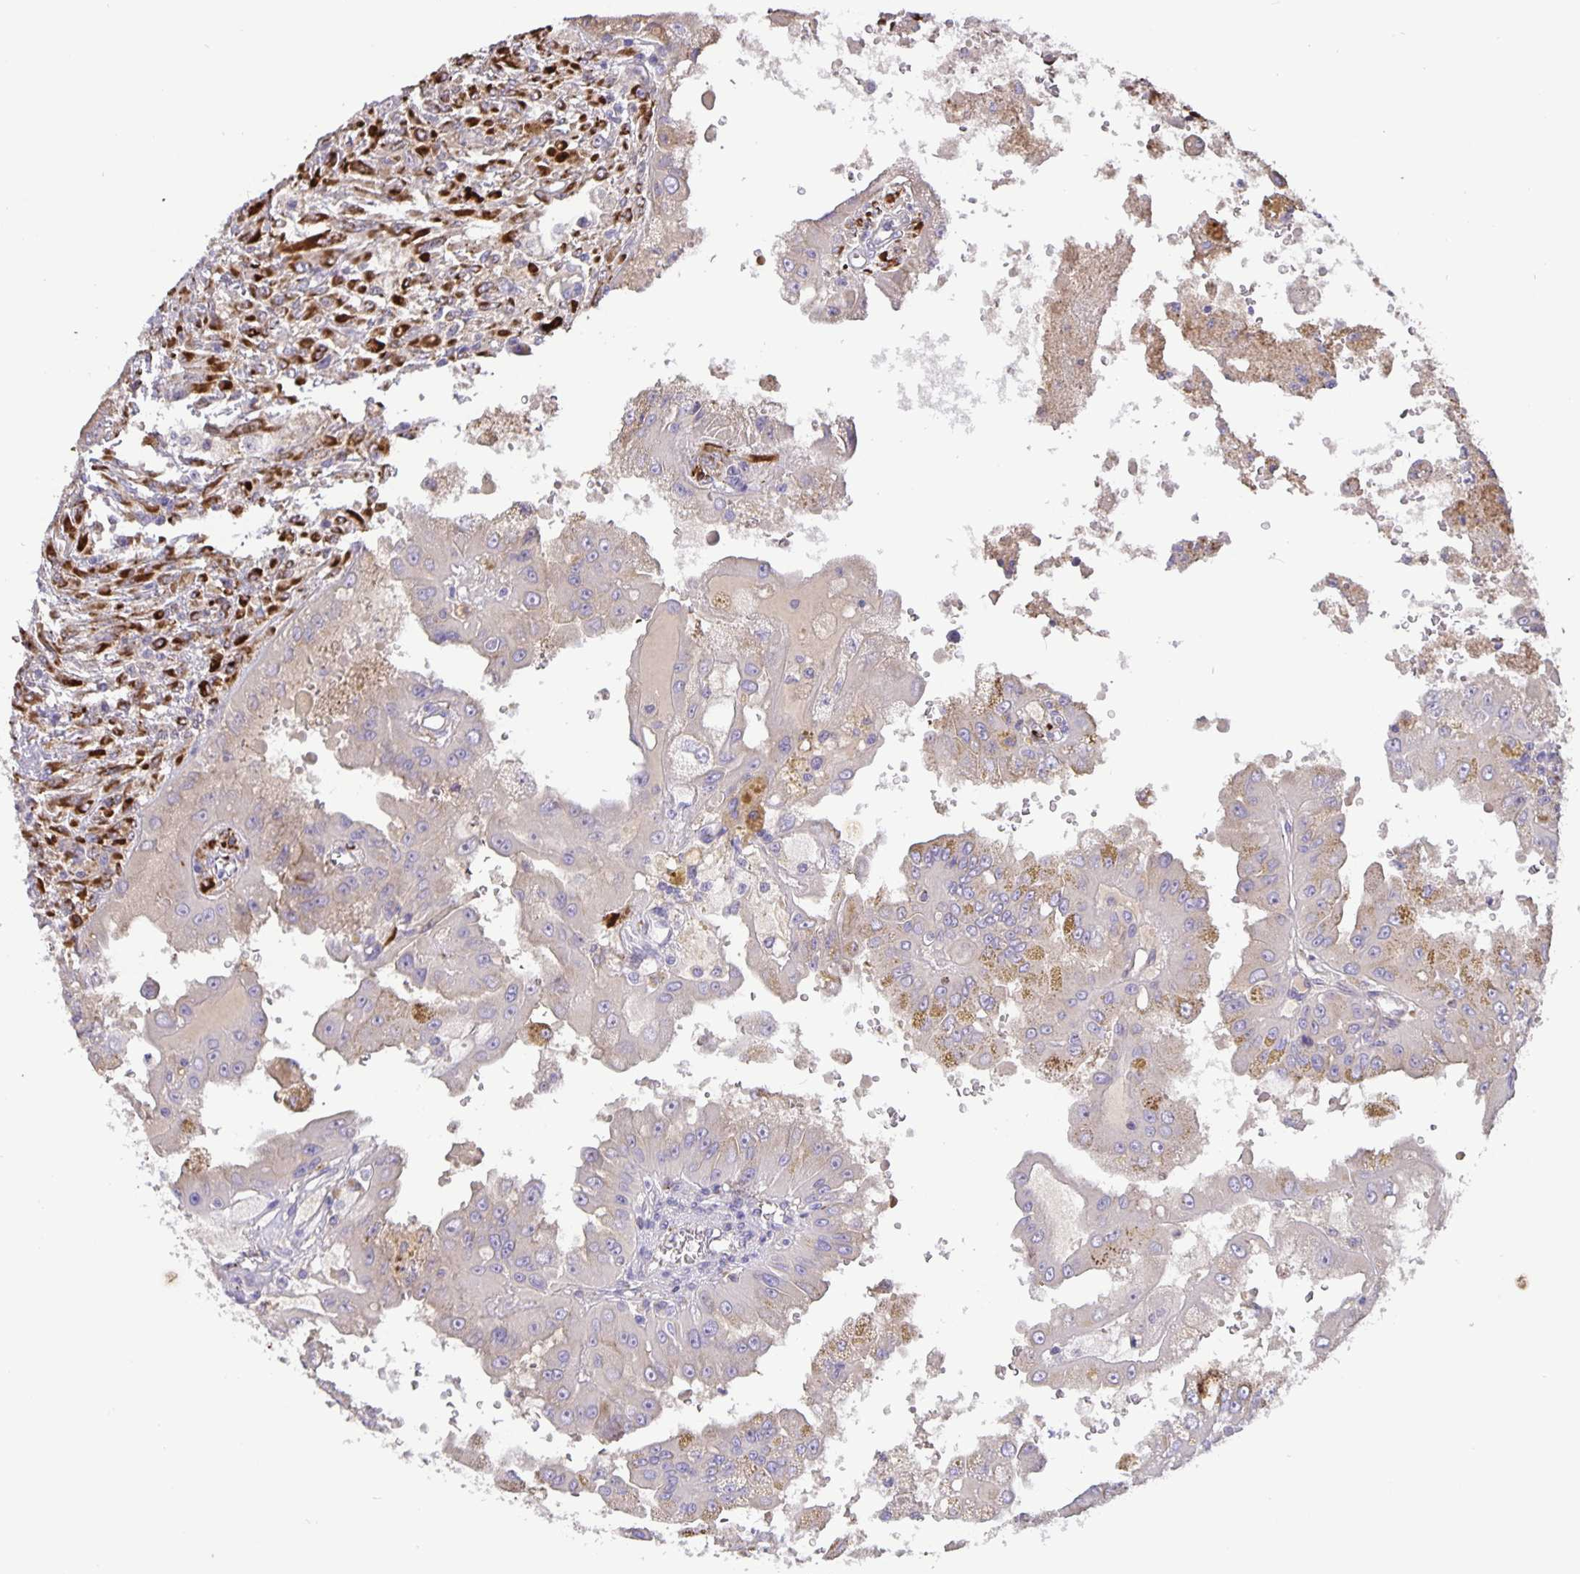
{"staining": {"intensity": "negative", "quantity": "none", "location": "none"}, "tissue": "renal cancer", "cell_type": "Tumor cells", "image_type": "cancer", "snomed": [{"axis": "morphology", "description": "Adenocarcinoma, NOS"}, {"axis": "topography", "description": "Kidney"}], "caption": "A photomicrograph of human renal cancer (adenocarcinoma) is negative for staining in tumor cells.", "gene": "EML6", "patient": {"sex": "male", "age": 58}}